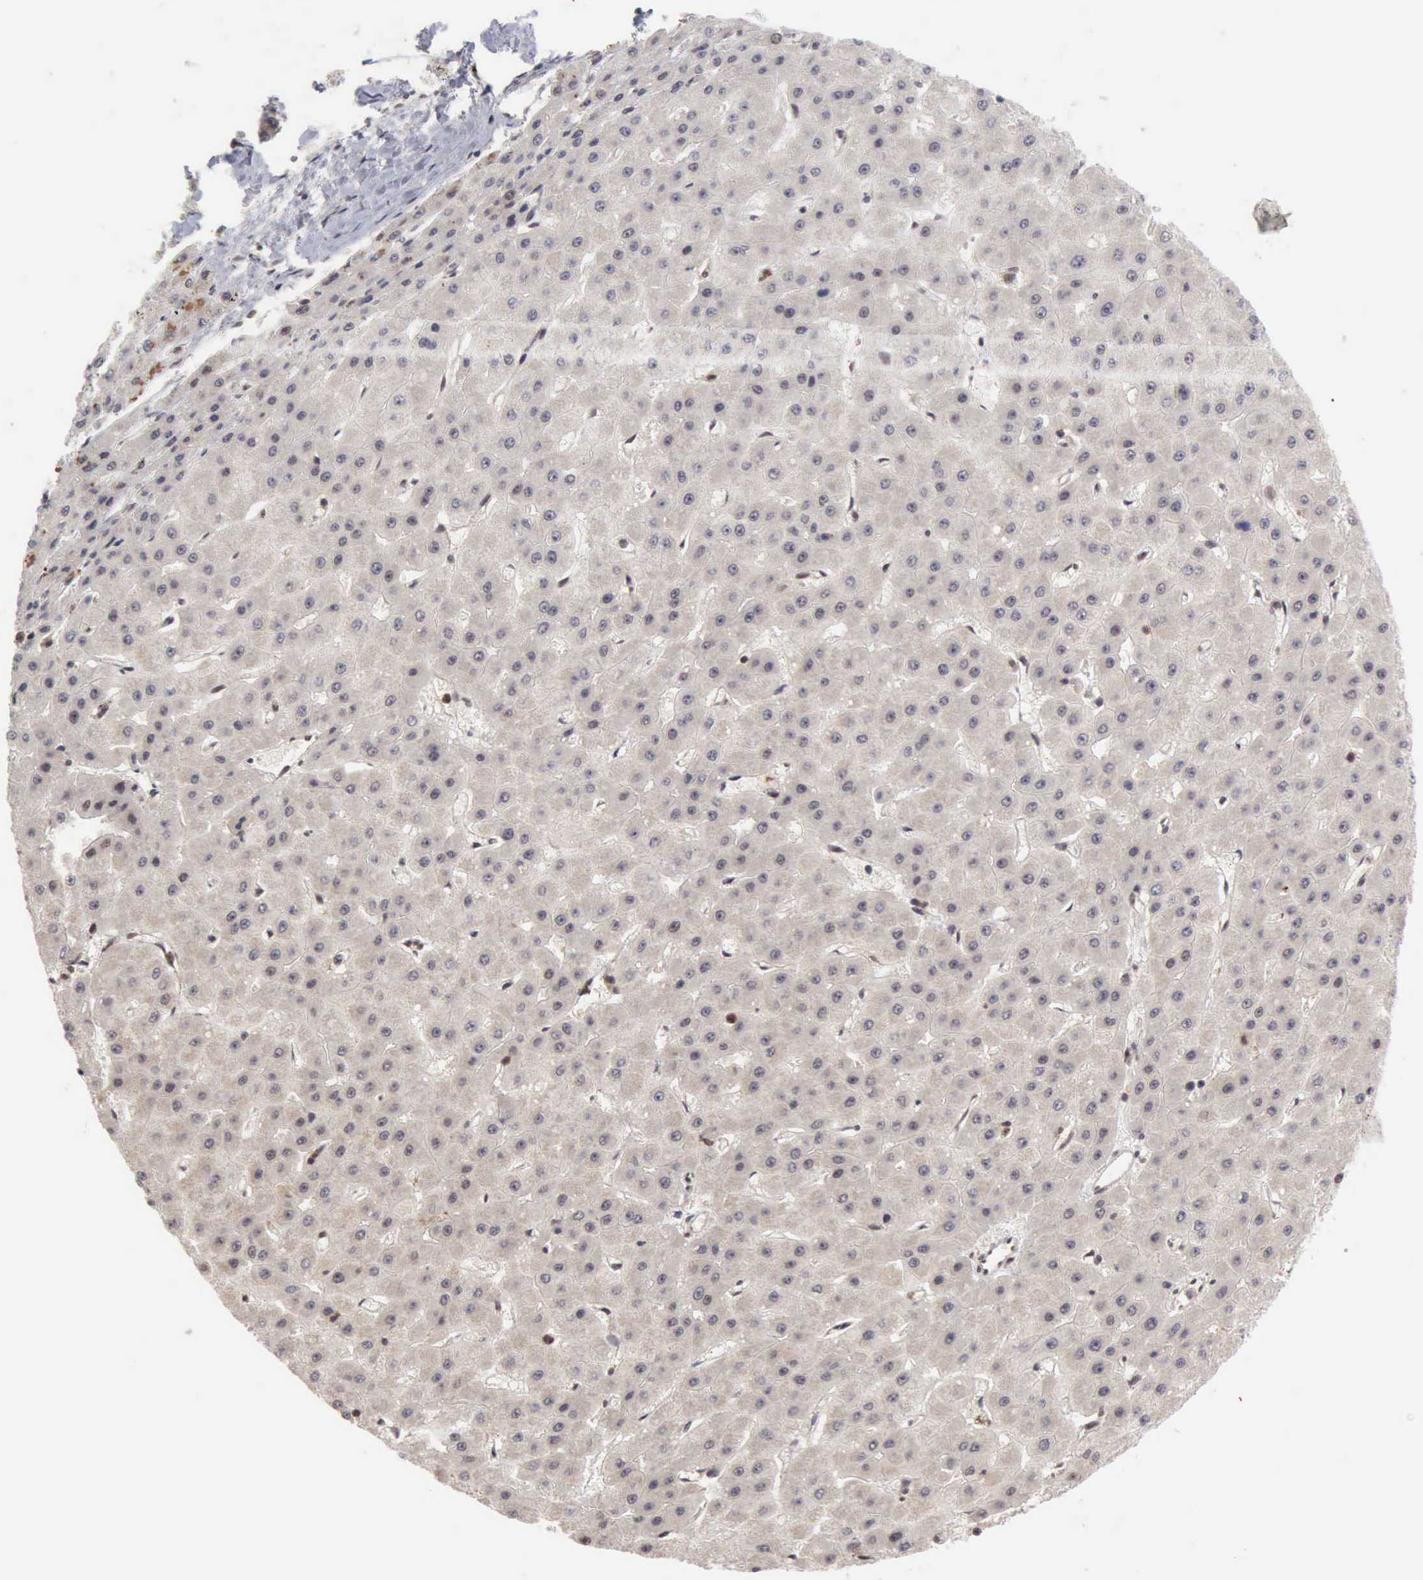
{"staining": {"intensity": "negative", "quantity": "none", "location": "none"}, "tissue": "liver cancer", "cell_type": "Tumor cells", "image_type": "cancer", "snomed": [{"axis": "morphology", "description": "Carcinoma, Hepatocellular, NOS"}, {"axis": "topography", "description": "Liver"}], "caption": "Immunohistochemistry (IHC) image of neoplastic tissue: human liver cancer stained with DAB exhibits no significant protein positivity in tumor cells. Brightfield microscopy of immunohistochemistry (IHC) stained with DAB (brown) and hematoxylin (blue), captured at high magnification.", "gene": "CDKN2A", "patient": {"sex": "female", "age": 52}}